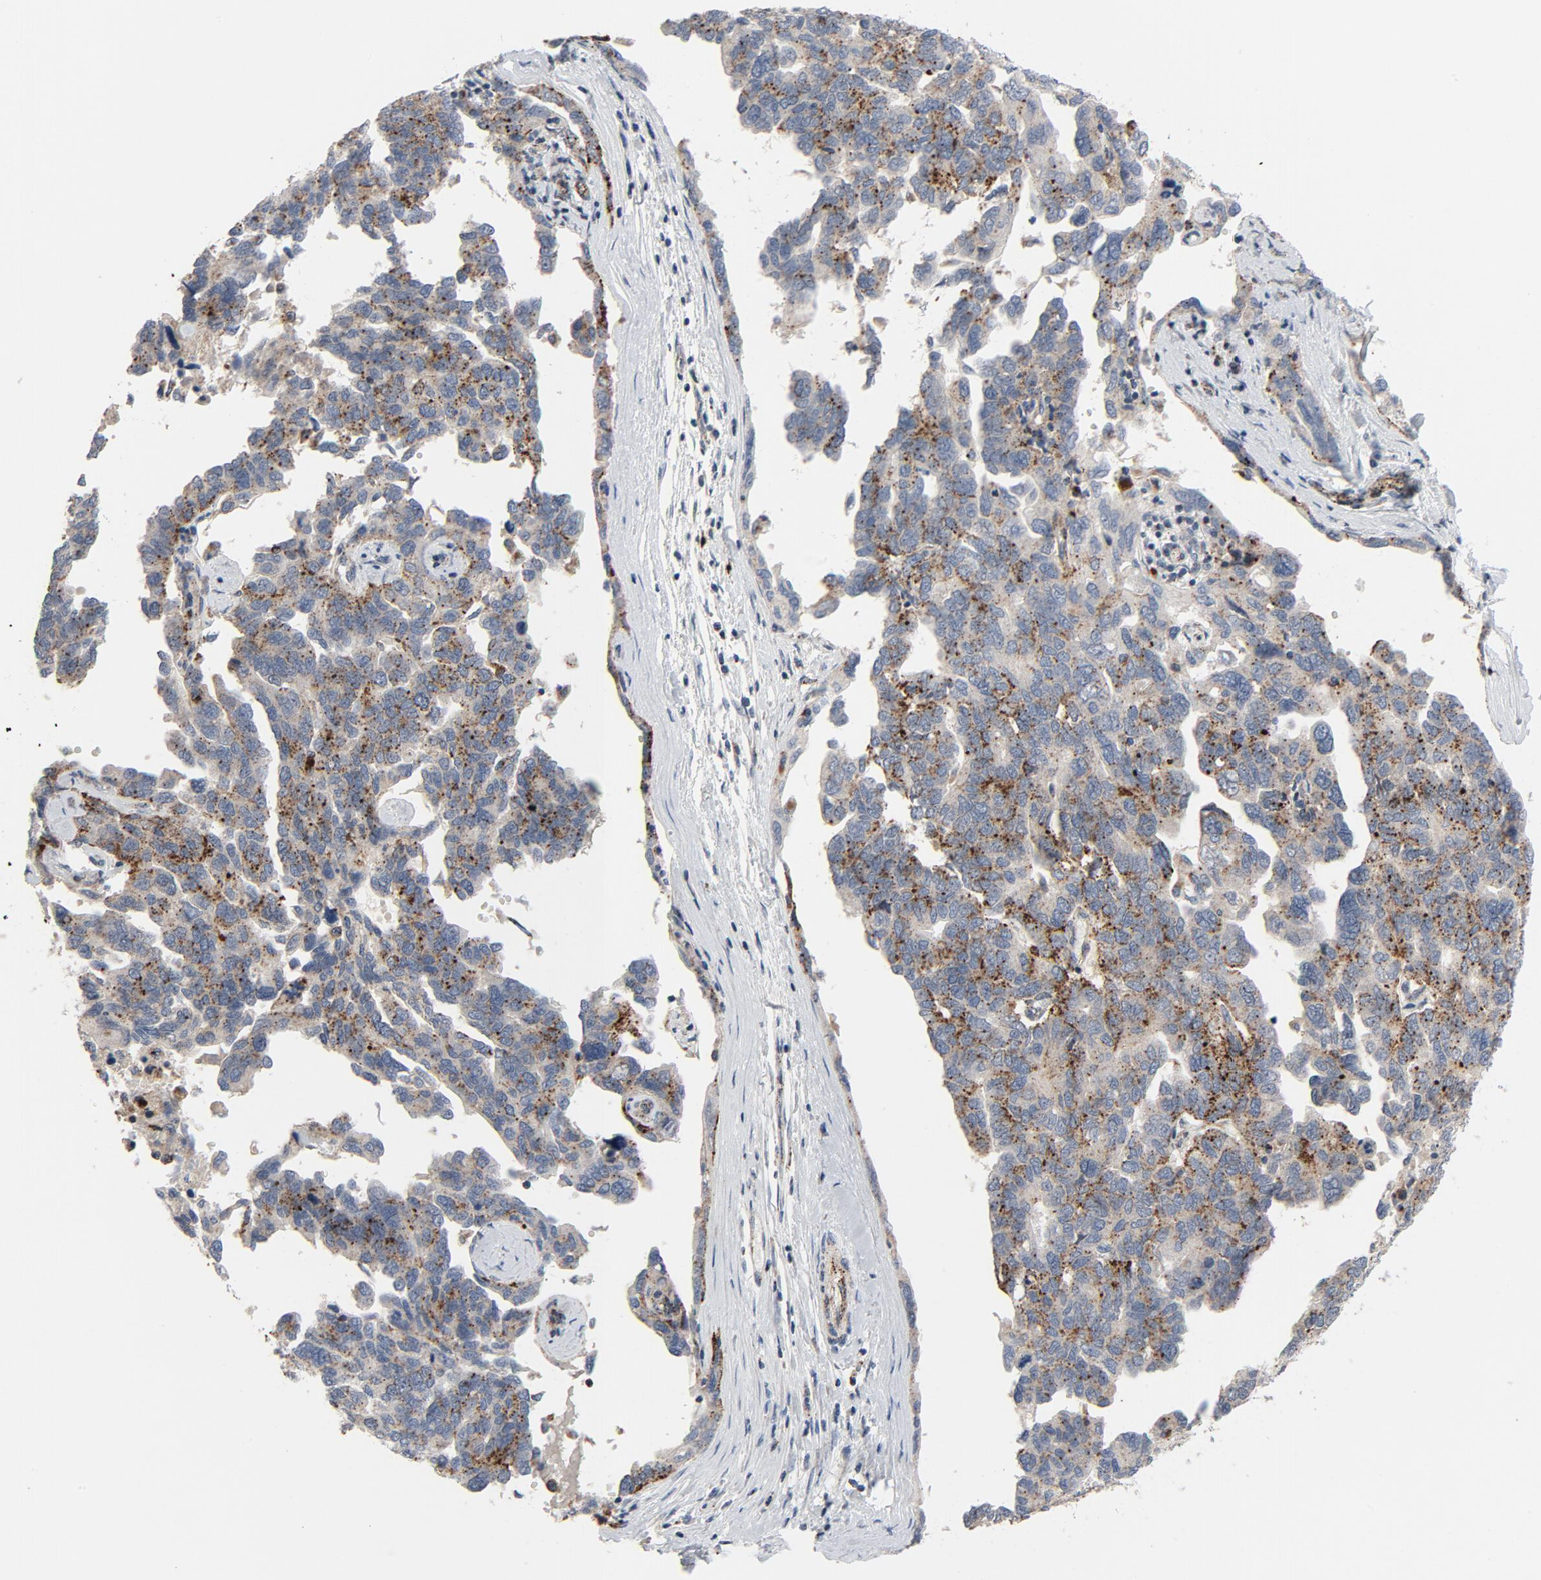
{"staining": {"intensity": "strong", "quantity": ">75%", "location": "cytoplasmic/membranous"}, "tissue": "ovarian cancer", "cell_type": "Tumor cells", "image_type": "cancer", "snomed": [{"axis": "morphology", "description": "Normal tissue, NOS"}, {"axis": "morphology", "description": "Cystadenocarcinoma, serous, NOS"}, {"axis": "topography", "description": "Ovary"}], "caption": "Human serous cystadenocarcinoma (ovarian) stained for a protein (brown) shows strong cytoplasmic/membranous positive positivity in about >75% of tumor cells.", "gene": "AKT2", "patient": {"sex": "female", "age": 62}}